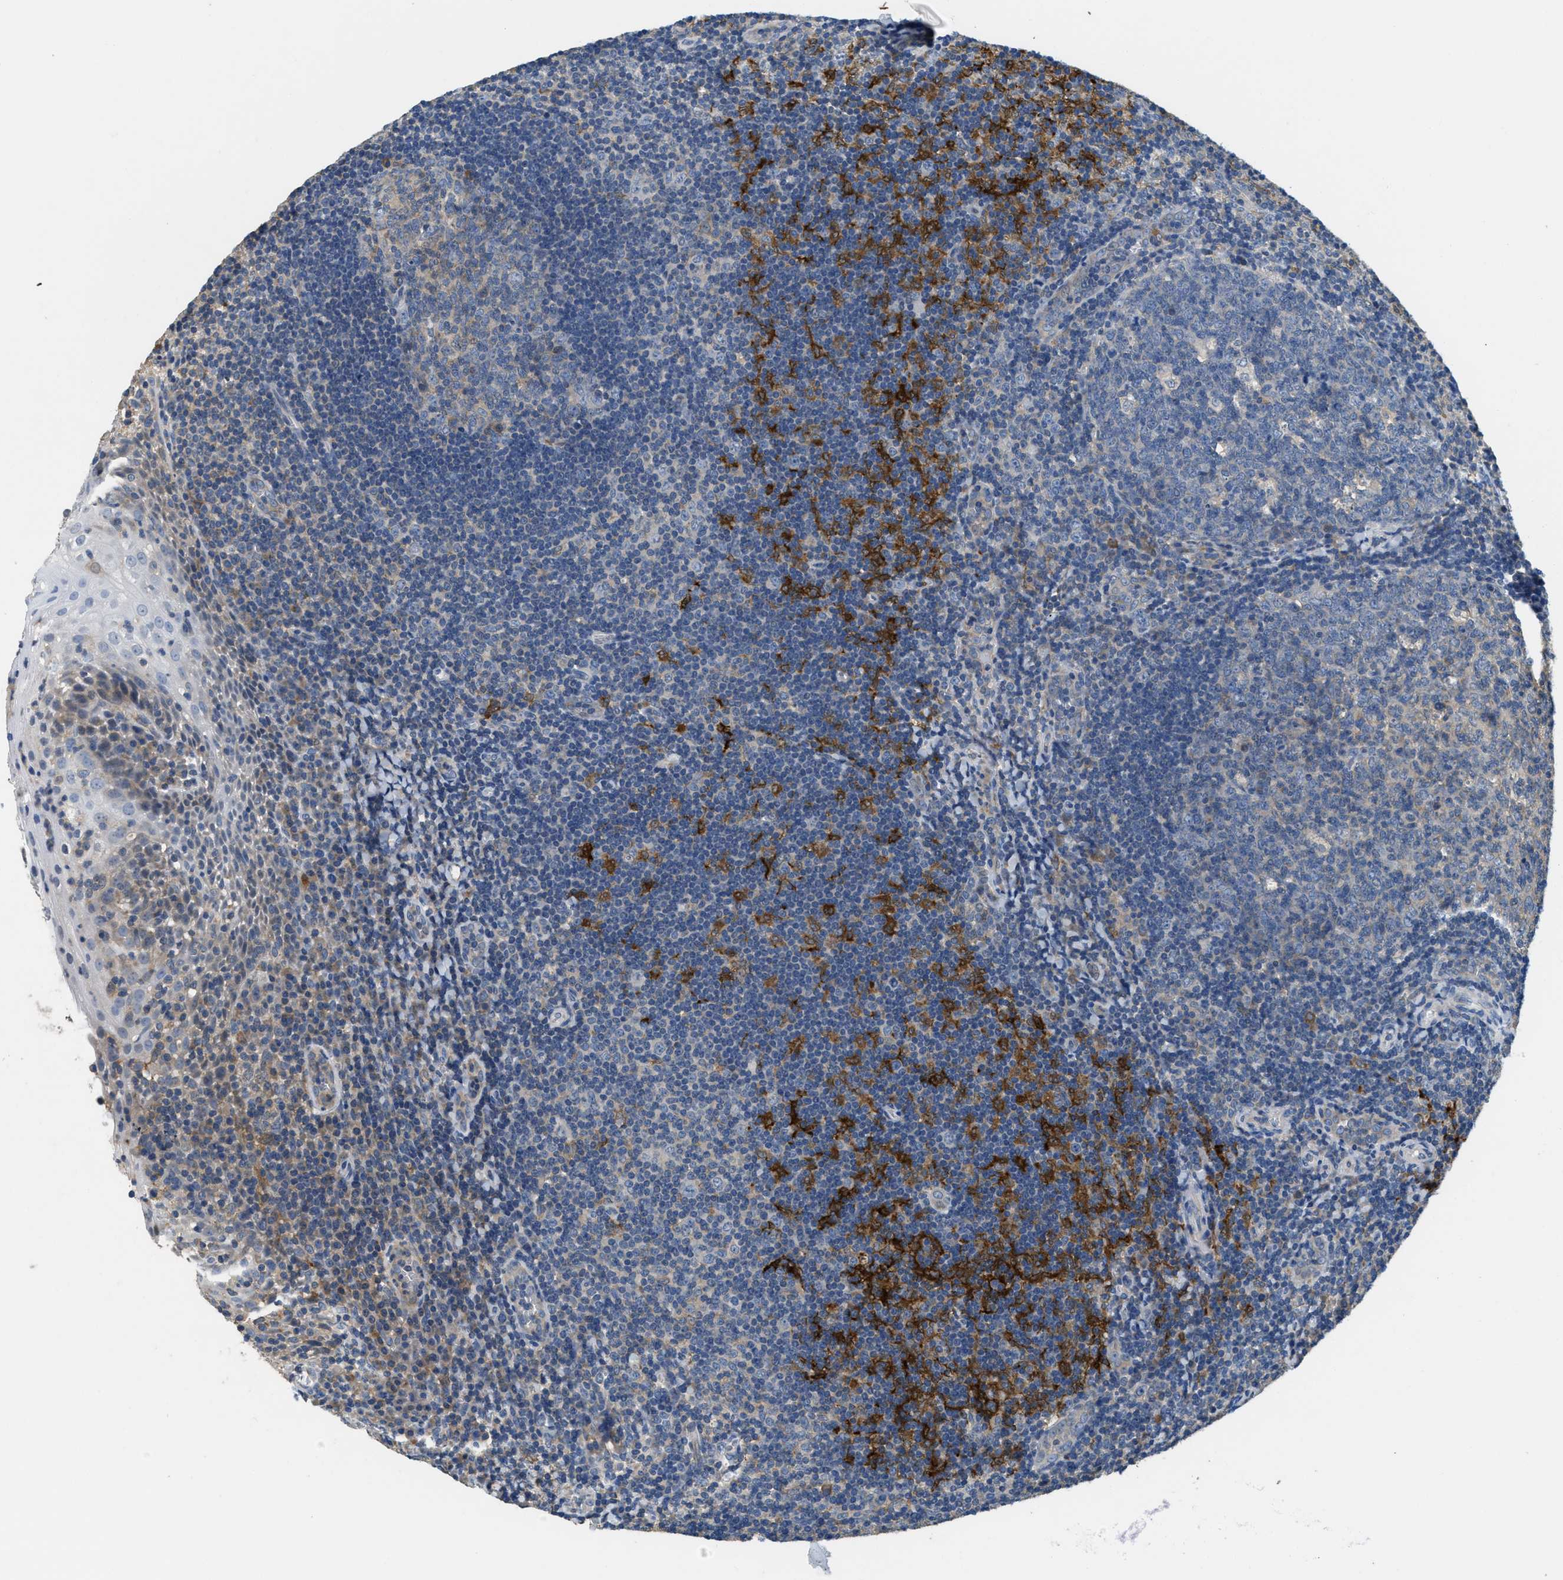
{"staining": {"intensity": "weak", "quantity": "25%-75%", "location": "cytoplasmic/membranous"}, "tissue": "tonsil", "cell_type": "Germinal center cells", "image_type": "normal", "snomed": [{"axis": "morphology", "description": "Normal tissue, NOS"}, {"axis": "topography", "description": "Tonsil"}], "caption": "Germinal center cells demonstrate low levels of weak cytoplasmic/membranous expression in approximately 25%-75% of cells in normal human tonsil. (DAB IHC, brown staining for protein, blue staining for nuclei).", "gene": "DGKE", "patient": {"sex": "male", "age": 37}}